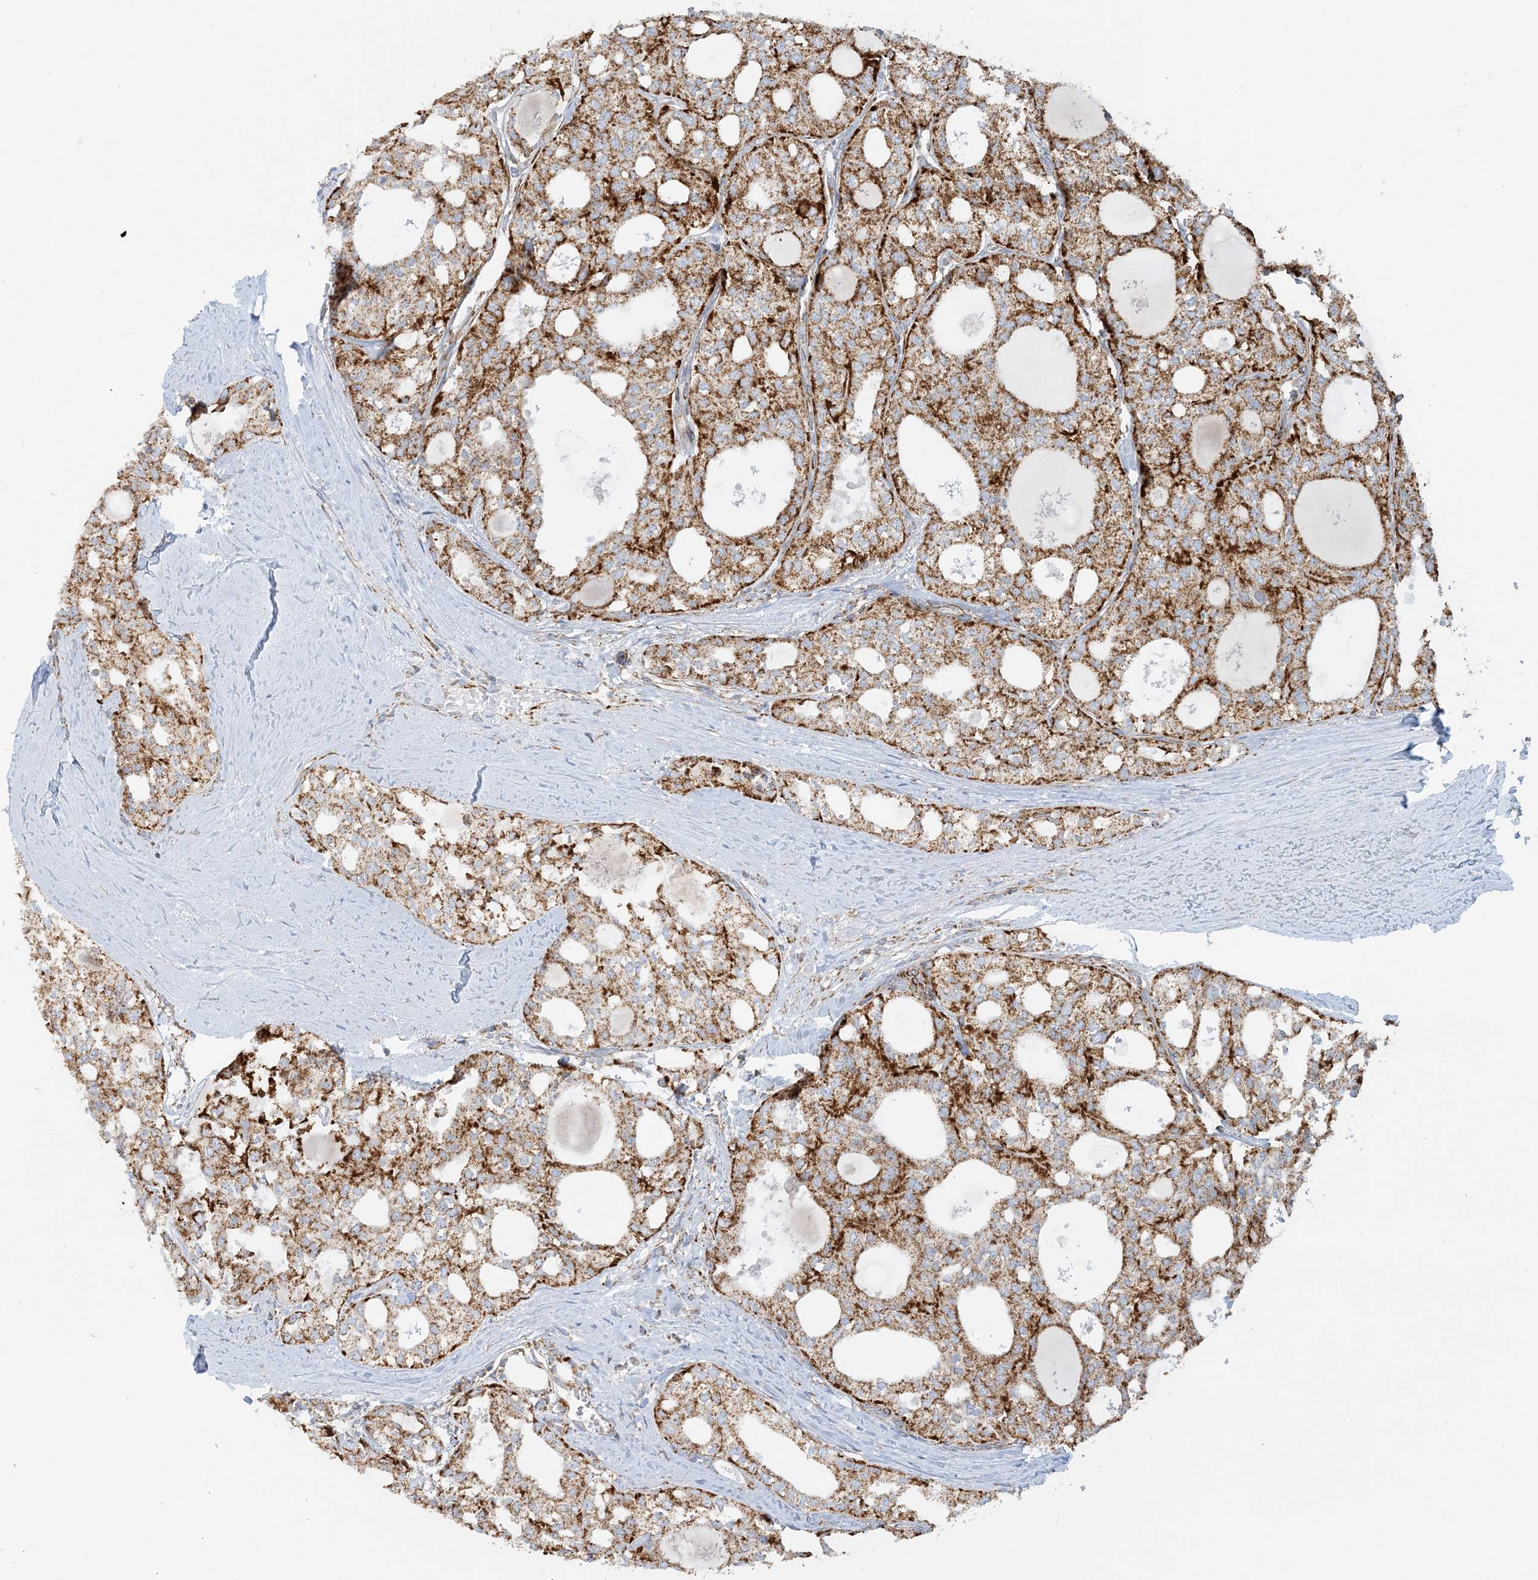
{"staining": {"intensity": "strong", "quantity": ">75%", "location": "cytoplasmic/membranous"}, "tissue": "thyroid cancer", "cell_type": "Tumor cells", "image_type": "cancer", "snomed": [{"axis": "morphology", "description": "Follicular adenoma carcinoma, NOS"}, {"axis": "topography", "description": "Thyroid gland"}], "caption": "Immunohistochemical staining of human follicular adenoma carcinoma (thyroid) displays high levels of strong cytoplasmic/membranous expression in approximately >75% of tumor cells.", "gene": "COA3", "patient": {"sex": "male", "age": 75}}